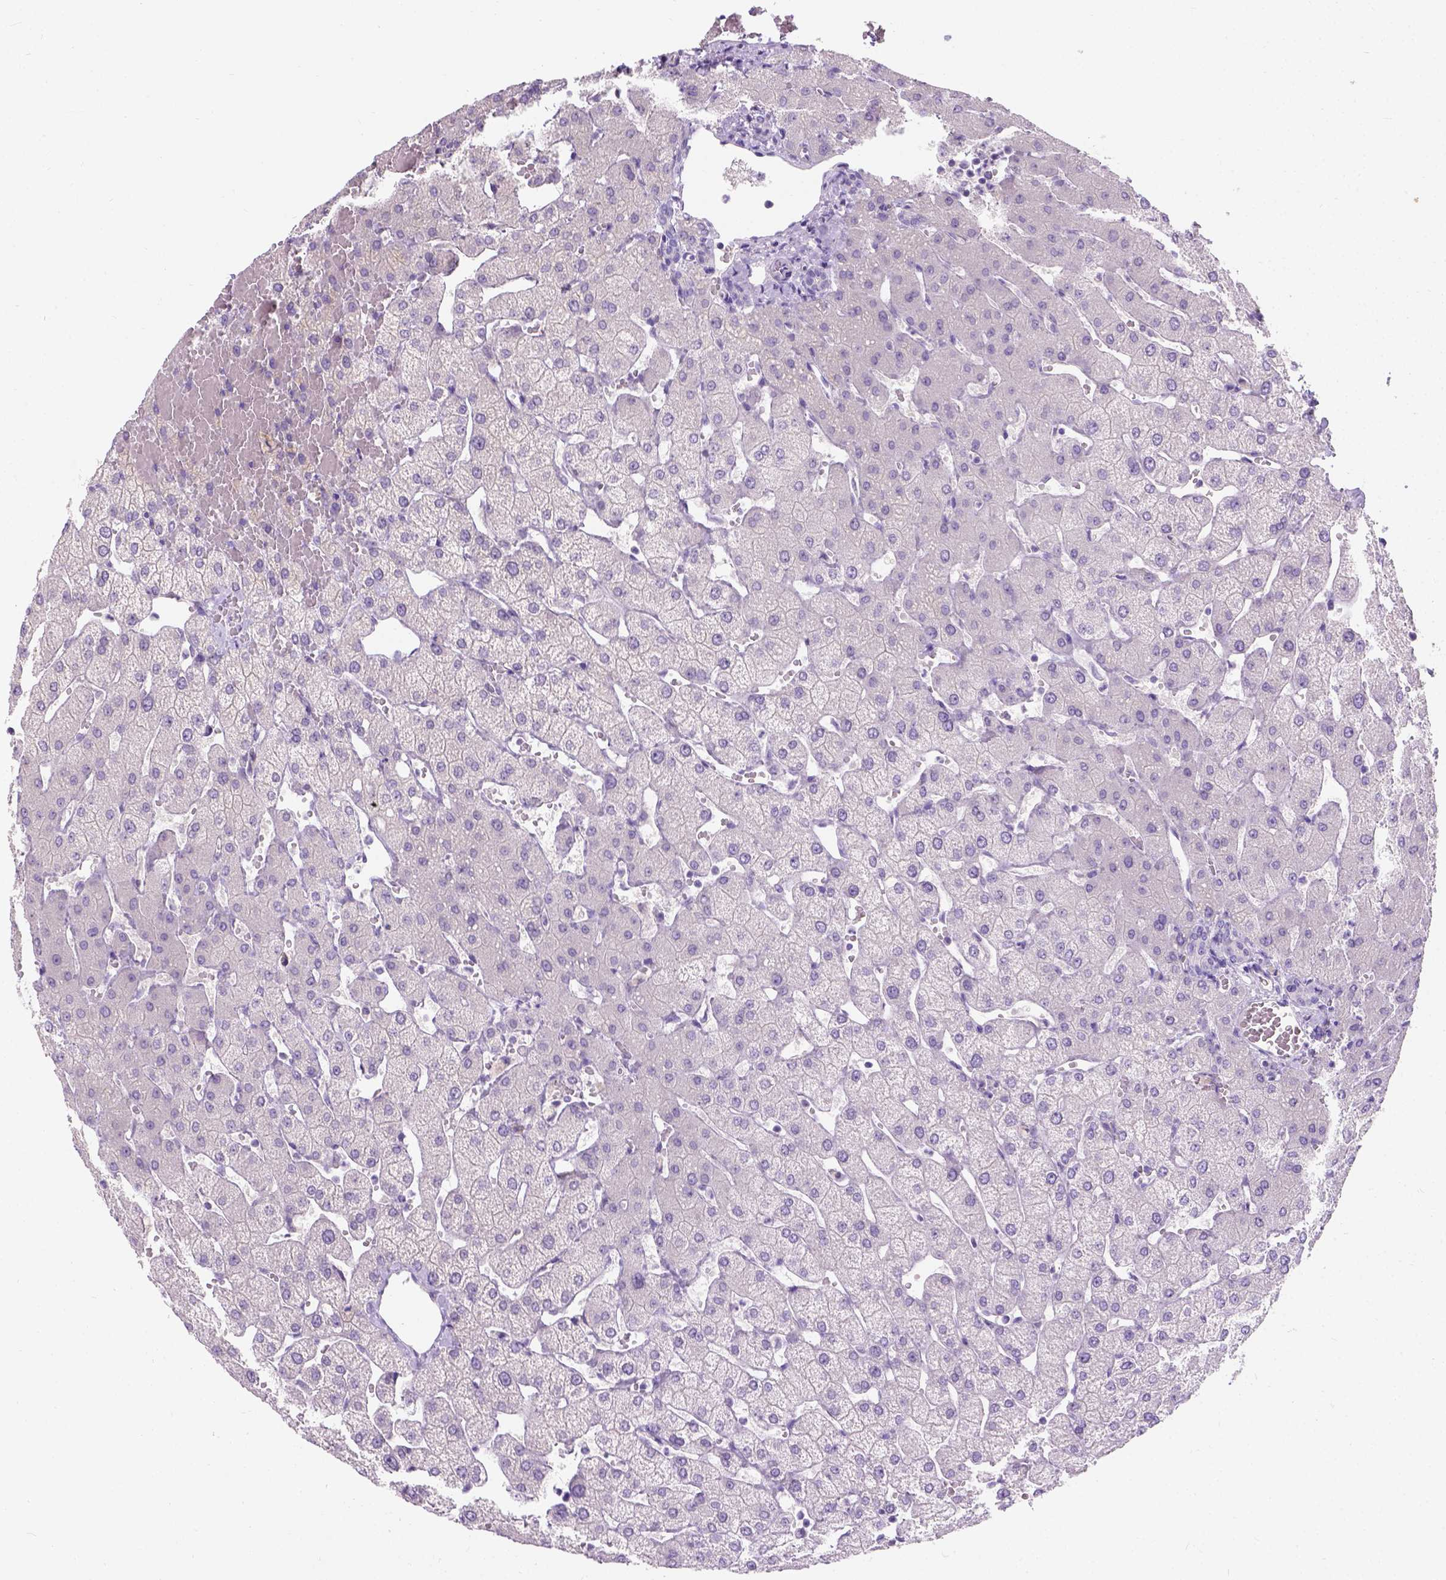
{"staining": {"intensity": "negative", "quantity": "none", "location": "none"}, "tissue": "liver", "cell_type": "Cholangiocytes", "image_type": "normal", "snomed": [{"axis": "morphology", "description": "Normal tissue, NOS"}, {"axis": "topography", "description": "Liver"}], "caption": "Cholangiocytes show no significant positivity in benign liver. (DAB immunohistochemistry (IHC), high magnification).", "gene": "C20orf144", "patient": {"sex": "female", "age": 54}}